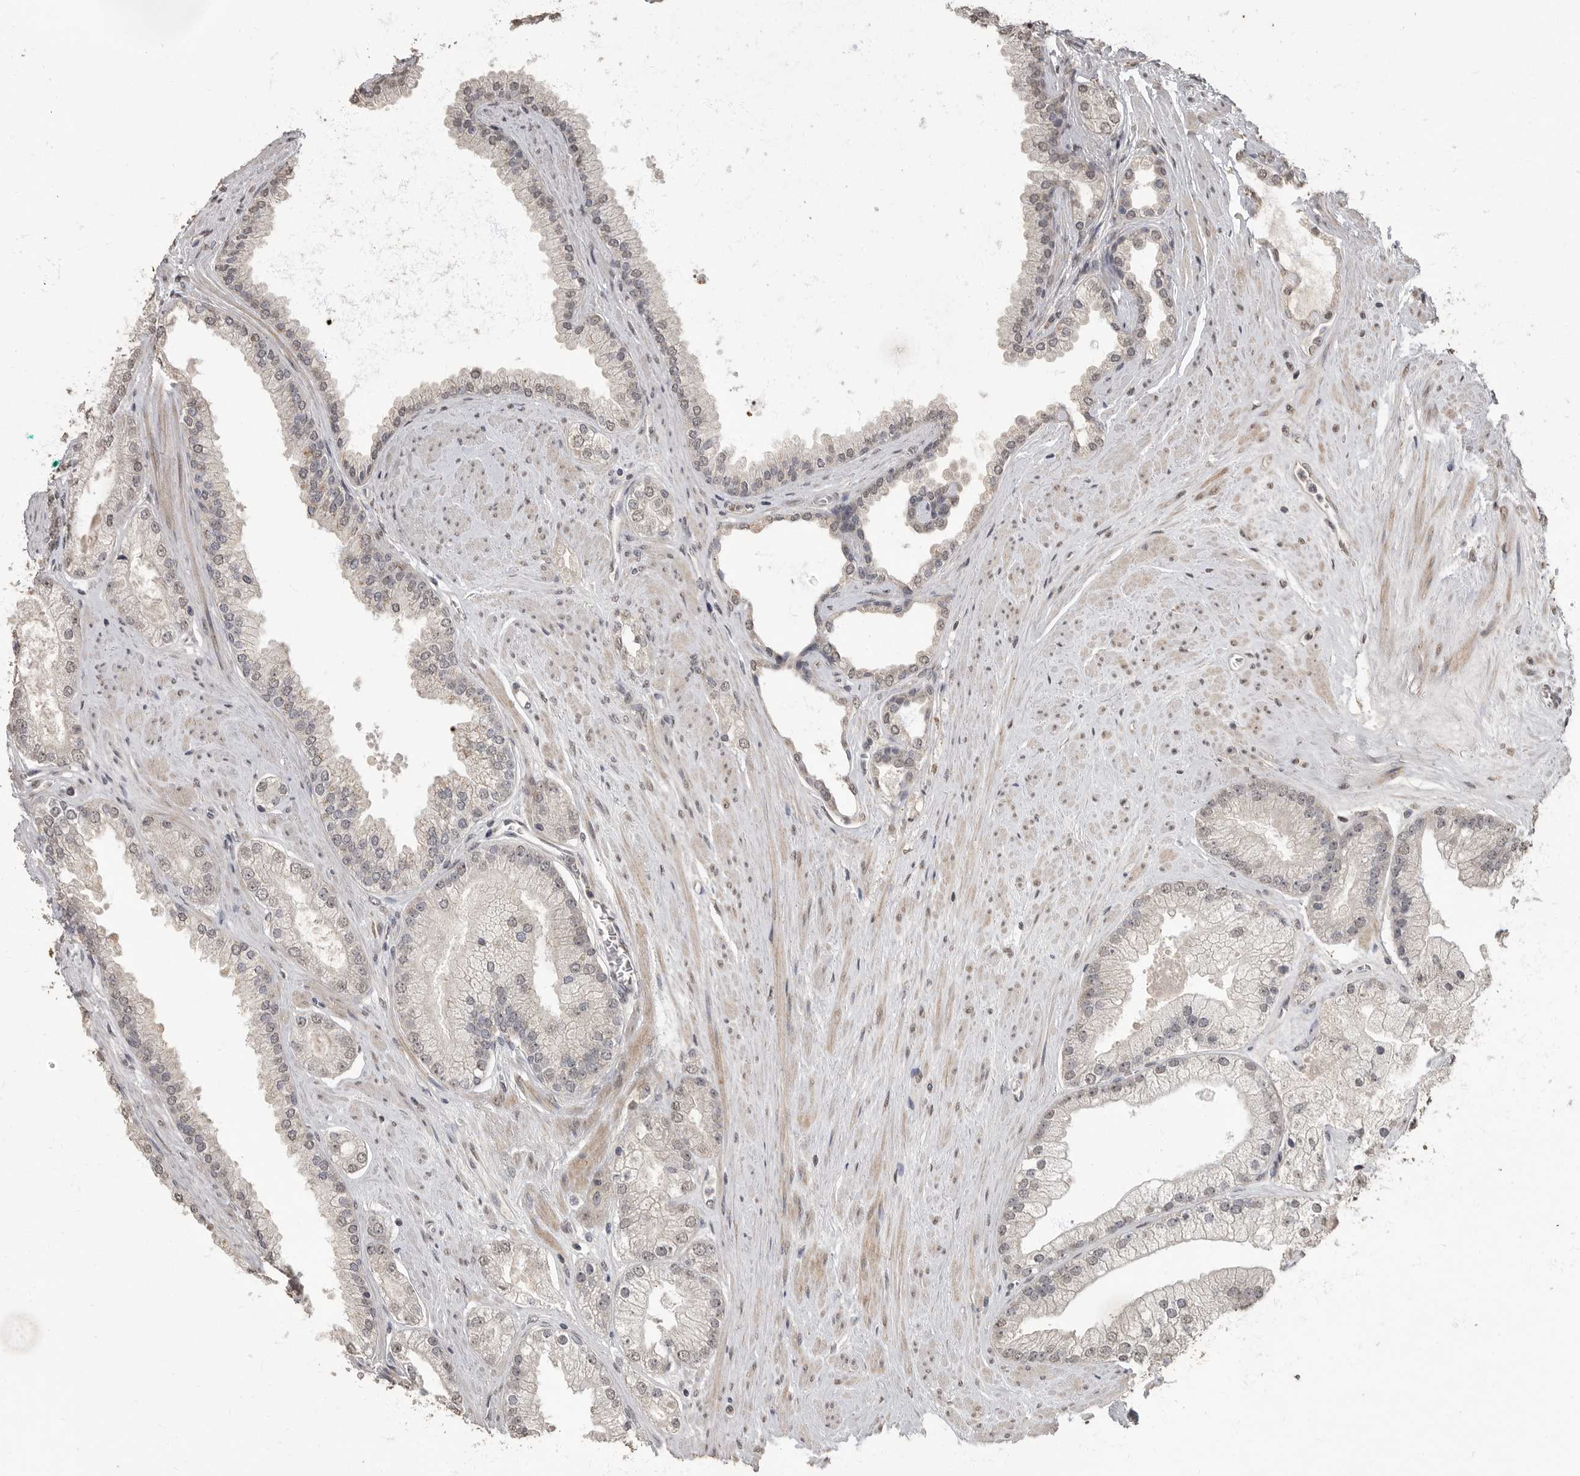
{"staining": {"intensity": "negative", "quantity": "none", "location": "none"}, "tissue": "prostate cancer", "cell_type": "Tumor cells", "image_type": "cancer", "snomed": [{"axis": "morphology", "description": "Adenocarcinoma, High grade"}, {"axis": "topography", "description": "Prostate"}], "caption": "DAB immunohistochemical staining of prostate adenocarcinoma (high-grade) displays no significant positivity in tumor cells.", "gene": "MAFG", "patient": {"sex": "male", "age": 58}}